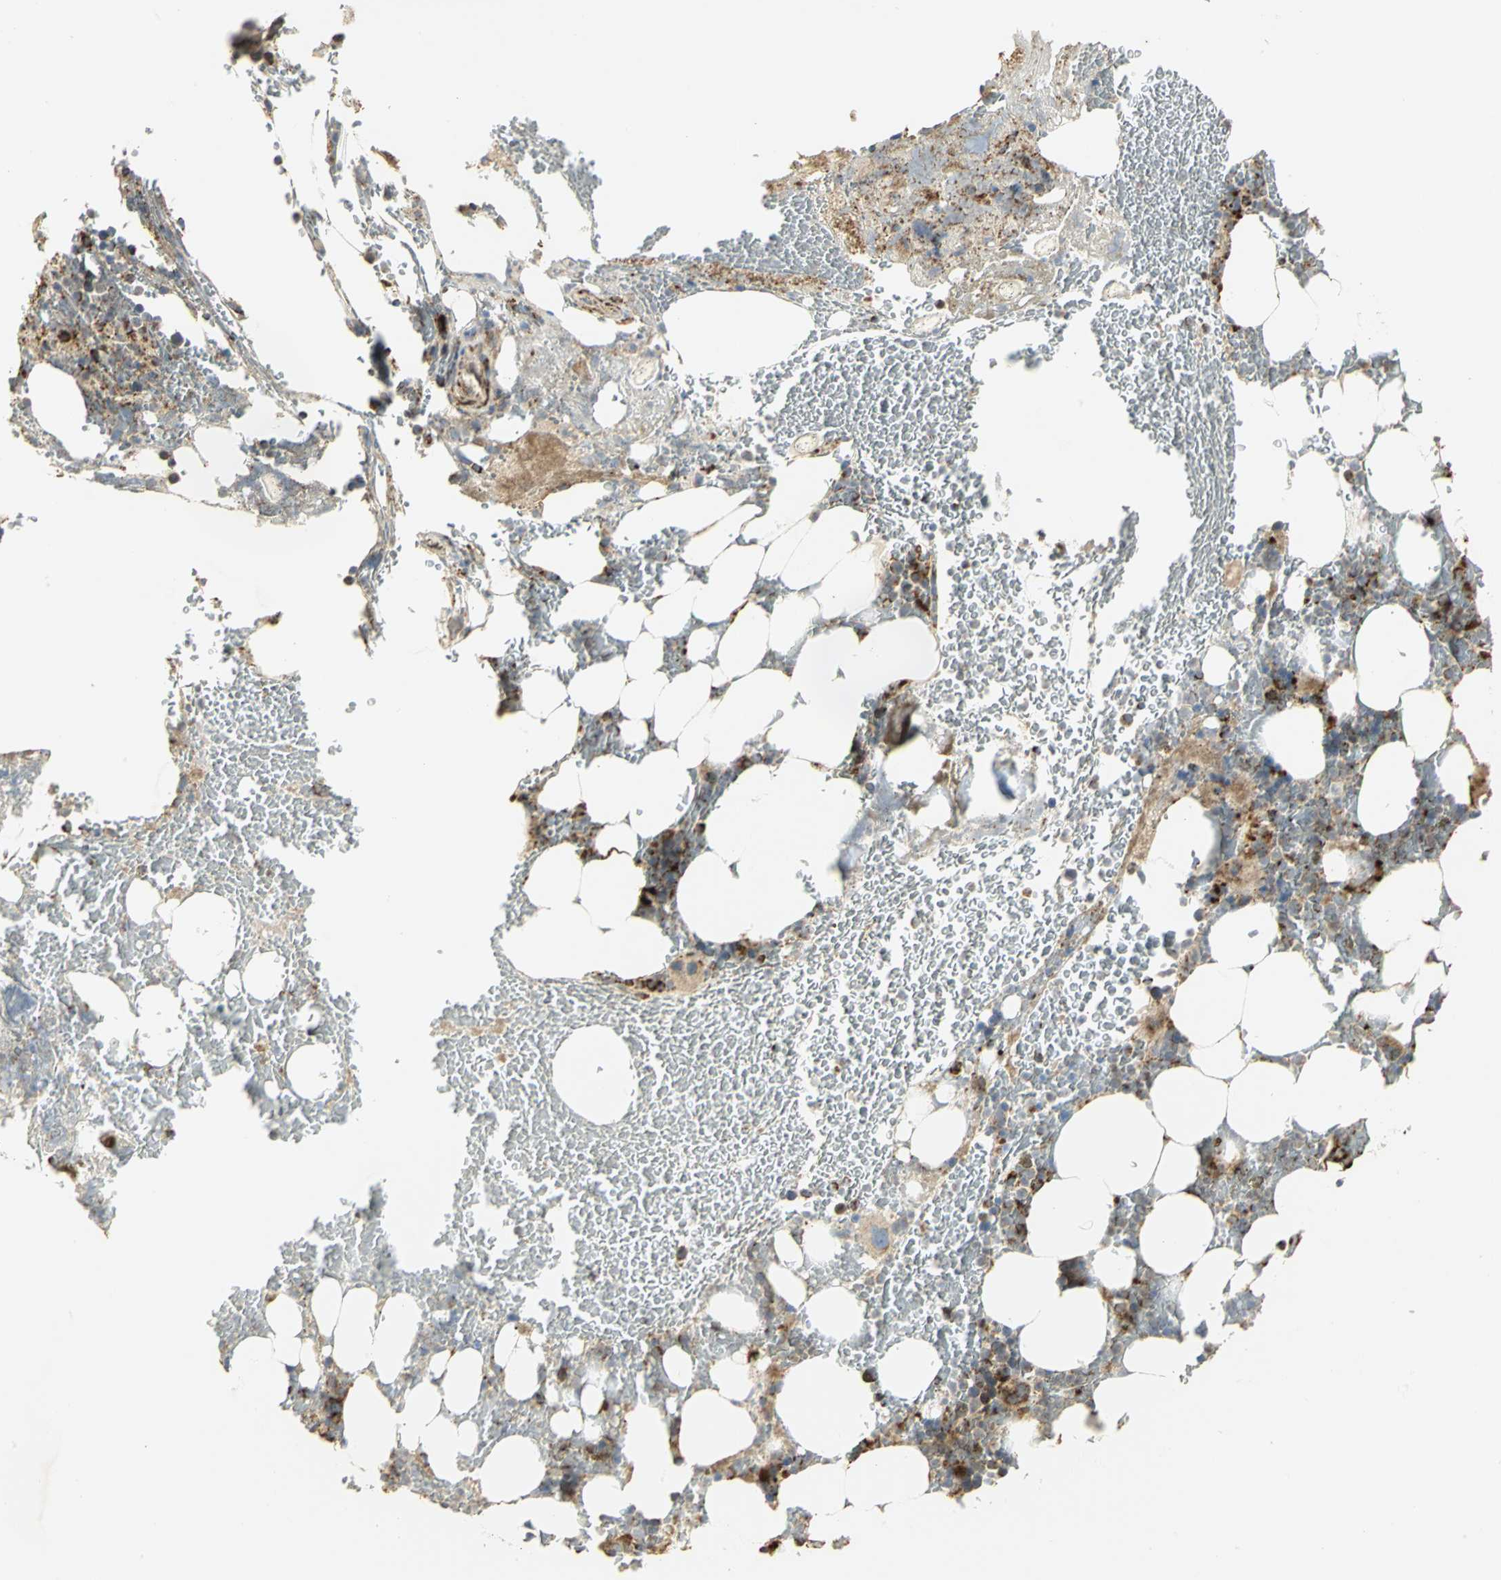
{"staining": {"intensity": "strong", "quantity": "25%-75%", "location": "cytoplasmic/membranous"}, "tissue": "bone marrow", "cell_type": "Hematopoietic cells", "image_type": "normal", "snomed": [{"axis": "morphology", "description": "Normal tissue, NOS"}, {"axis": "topography", "description": "Bone marrow"}], "caption": "IHC photomicrograph of unremarkable bone marrow: bone marrow stained using immunohistochemistry displays high levels of strong protein expression localized specifically in the cytoplasmic/membranous of hematopoietic cells, appearing as a cytoplasmic/membranous brown color.", "gene": "VDAC1", "patient": {"sex": "female", "age": 73}}